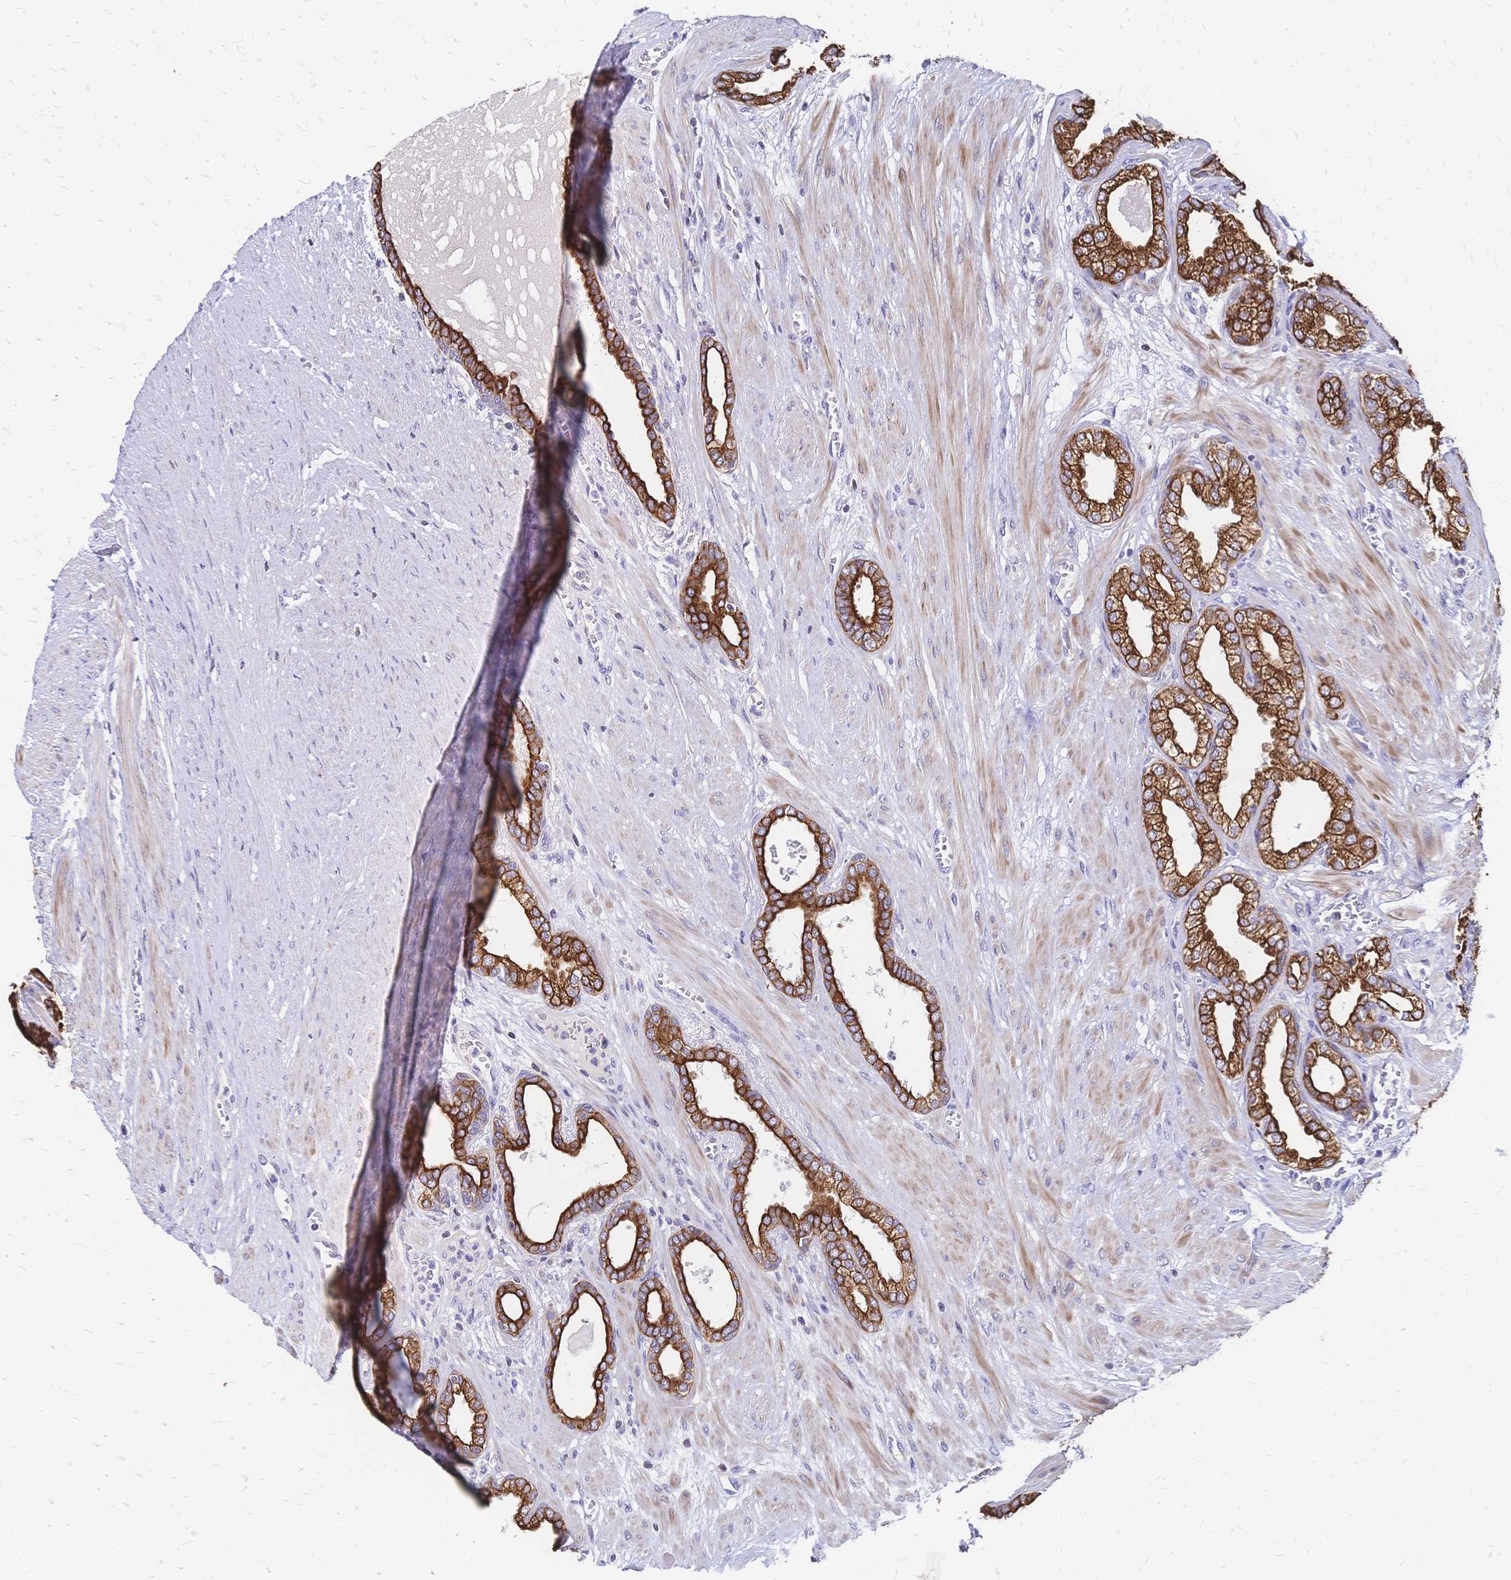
{"staining": {"intensity": "strong", "quantity": ">75%", "location": "cytoplasmic/membranous"}, "tissue": "prostate cancer", "cell_type": "Tumor cells", "image_type": "cancer", "snomed": [{"axis": "morphology", "description": "Adenocarcinoma, High grade"}, {"axis": "topography", "description": "Prostate"}], "caption": "The micrograph demonstrates staining of prostate cancer, revealing strong cytoplasmic/membranous protein expression (brown color) within tumor cells.", "gene": "DTNB", "patient": {"sex": "male", "age": 60}}